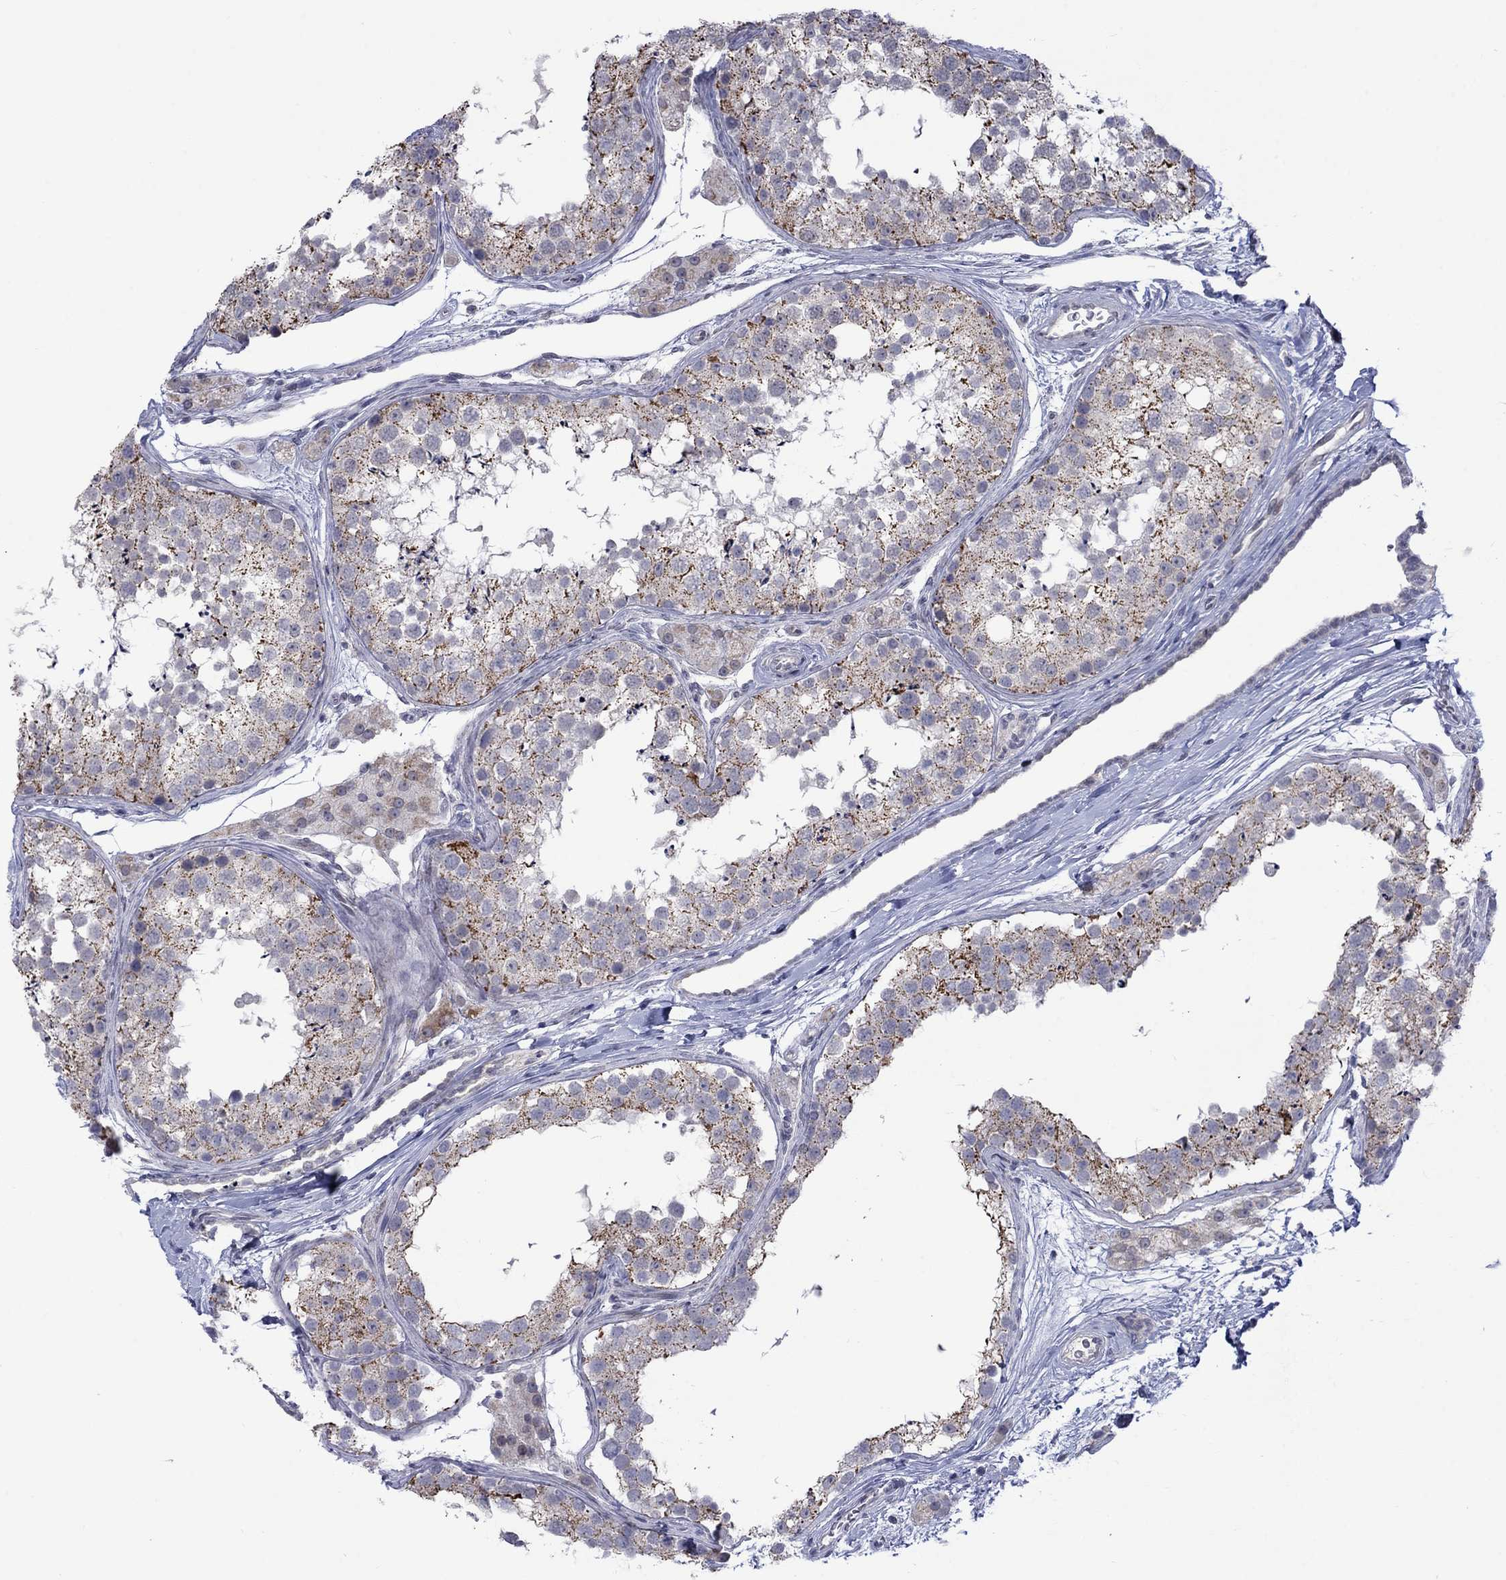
{"staining": {"intensity": "strong", "quantity": "<25%", "location": "cytoplasmic/membranous"}, "tissue": "testis", "cell_type": "Cells in seminiferous ducts", "image_type": "normal", "snomed": [{"axis": "morphology", "description": "Normal tissue, NOS"}, {"axis": "topography", "description": "Testis"}], "caption": "Immunohistochemical staining of unremarkable testis exhibits <25% levels of strong cytoplasmic/membranous protein expression in approximately <25% of cells in seminiferous ducts.", "gene": "KCNJ16", "patient": {"sex": "male", "age": 41}}